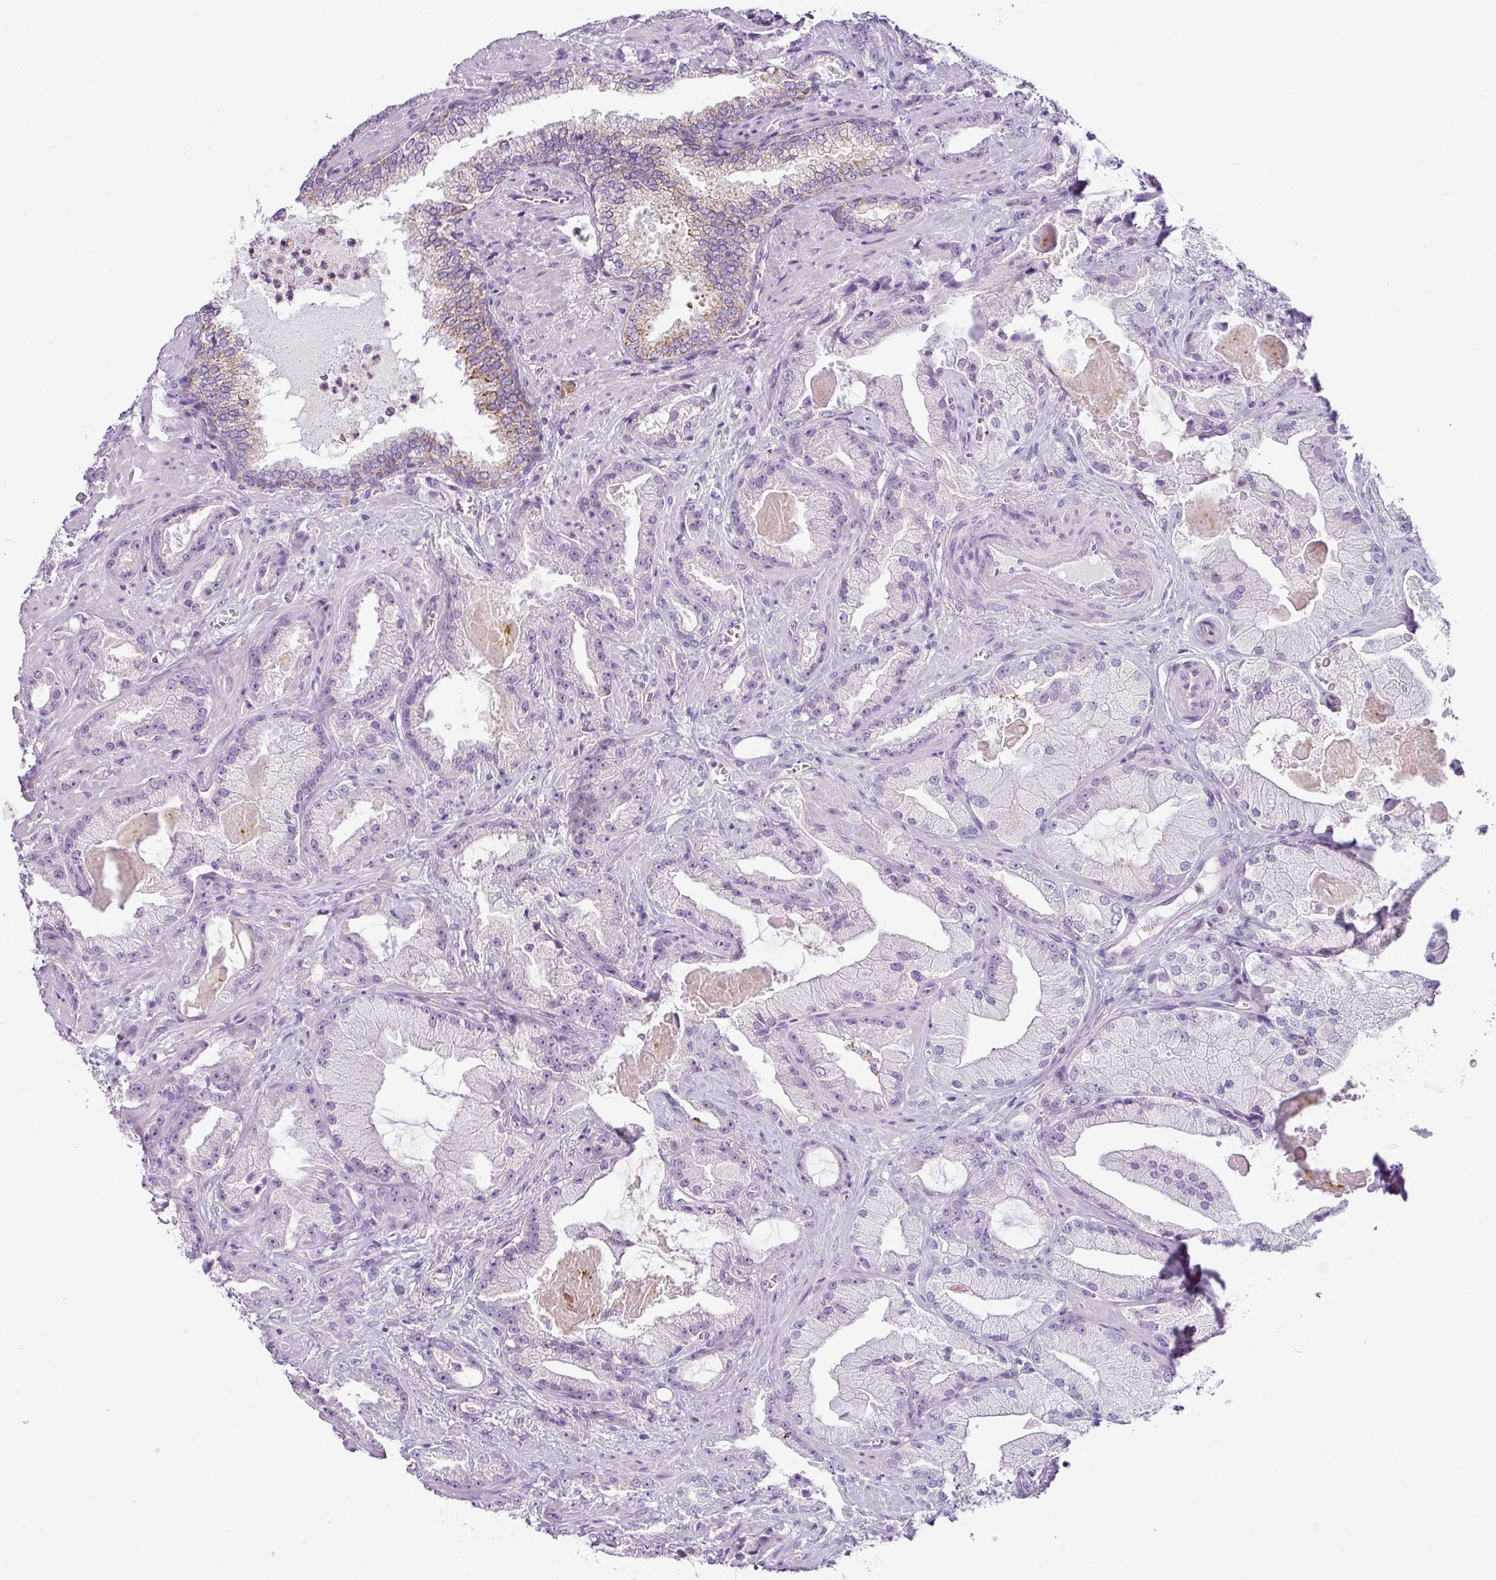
{"staining": {"intensity": "negative", "quantity": "none", "location": "none"}, "tissue": "prostate cancer", "cell_type": "Tumor cells", "image_type": "cancer", "snomed": [{"axis": "morphology", "description": "Adenocarcinoma, High grade"}, {"axis": "topography", "description": "Prostate"}], "caption": "This is a micrograph of immunohistochemistry (IHC) staining of prostate cancer (adenocarcinoma (high-grade)), which shows no positivity in tumor cells. The staining is performed using DAB (3,3'-diaminobenzidine) brown chromogen with nuclei counter-stained in using hematoxylin.", "gene": "HMCN2", "patient": {"sex": "male", "age": 68}}